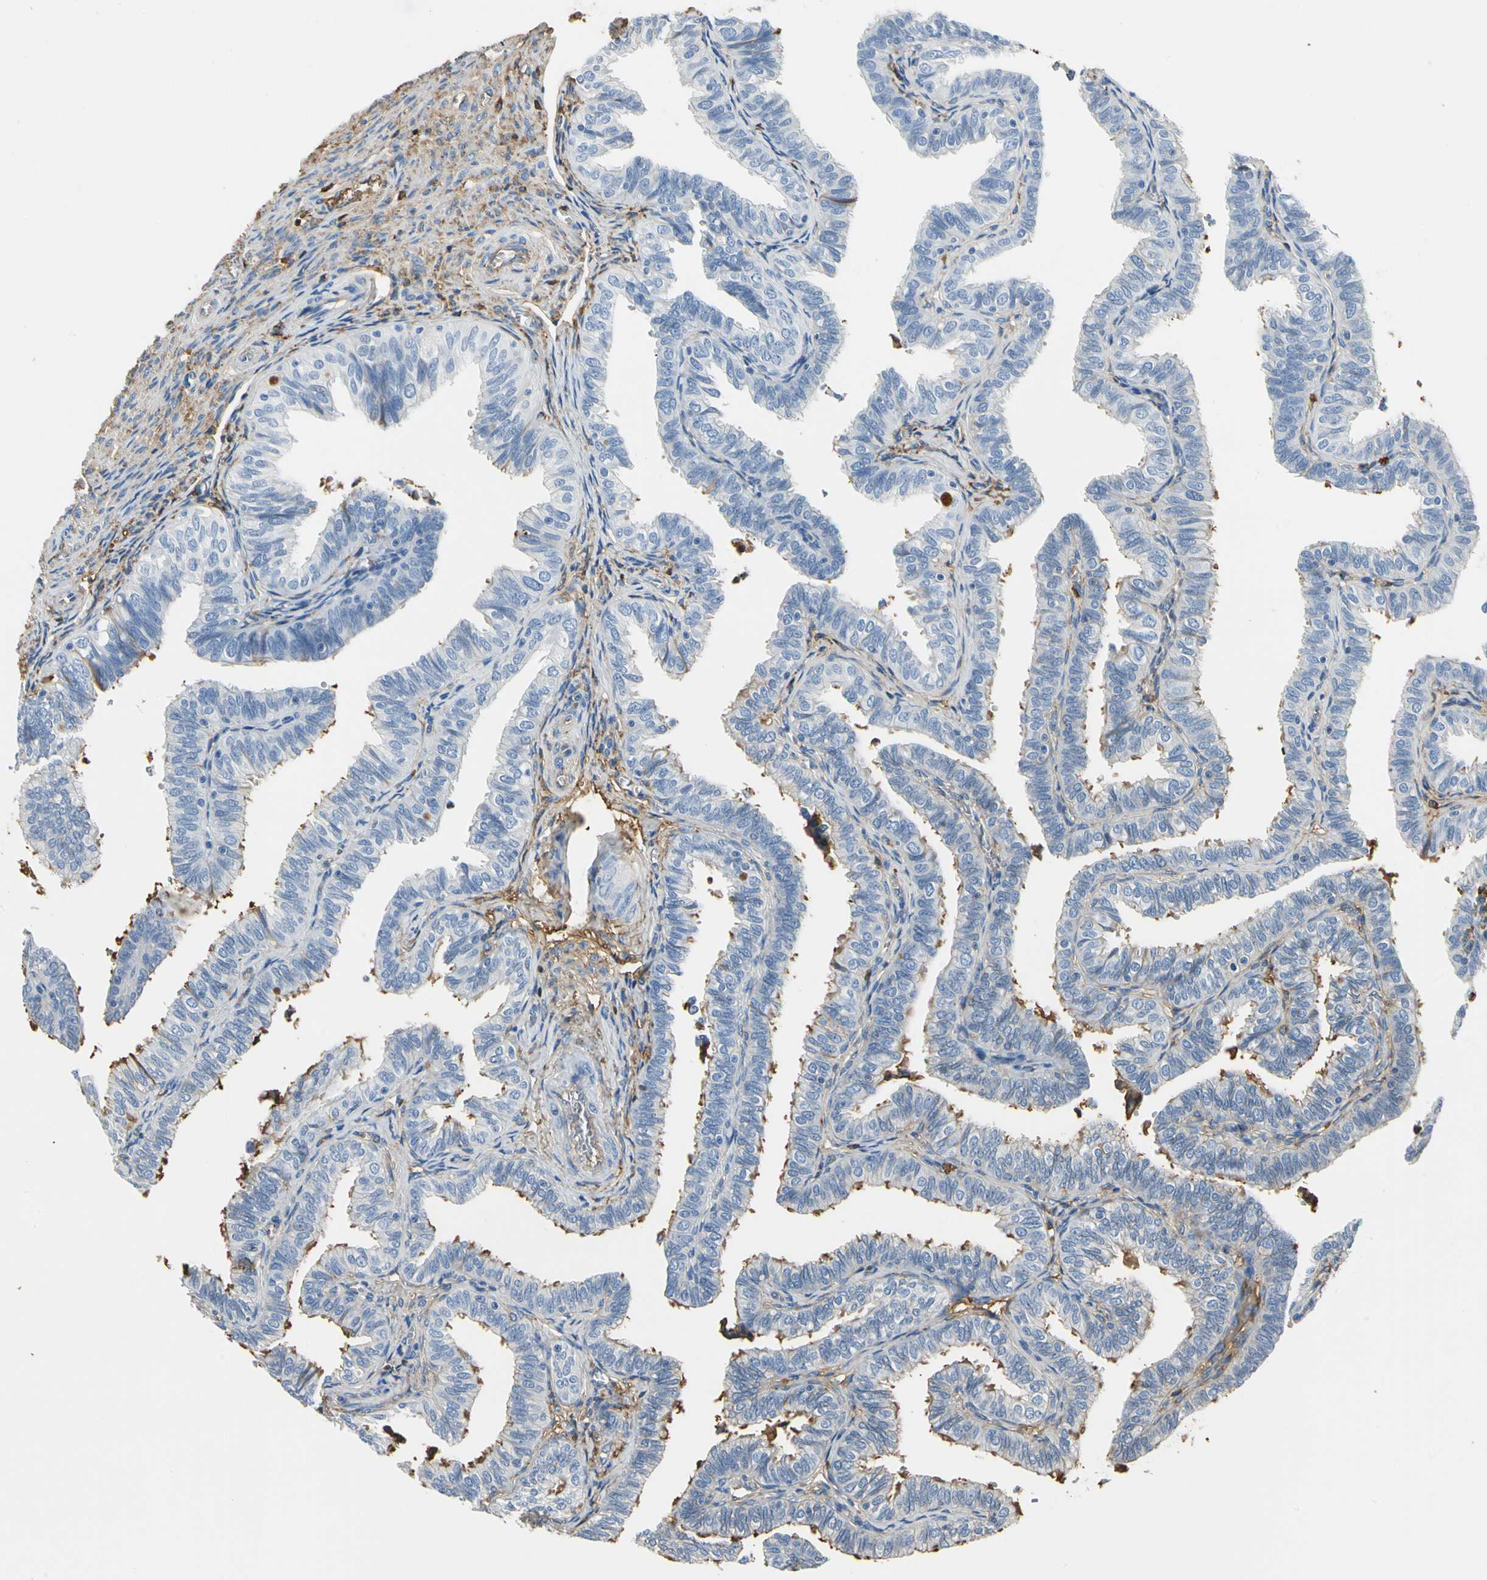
{"staining": {"intensity": "weak", "quantity": "<25%", "location": "cytoplasmic/membranous"}, "tissue": "fallopian tube", "cell_type": "Glandular cells", "image_type": "normal", "snomed": [{"axis": "morphology", "description": "Normal tissue, NOS"}, {"axis": "topography", "description": "Fallopian tube"}], "caption": "An image of human fallopian tube is negative for staining in glandular cells. (Brightfield microscopy of DAB (3,3'-diaminobenzidine) immunohistochemistry (IHC) at high magnification).", "gene": "LAMB3", "patient": {"sex": "female", "age": 46}}